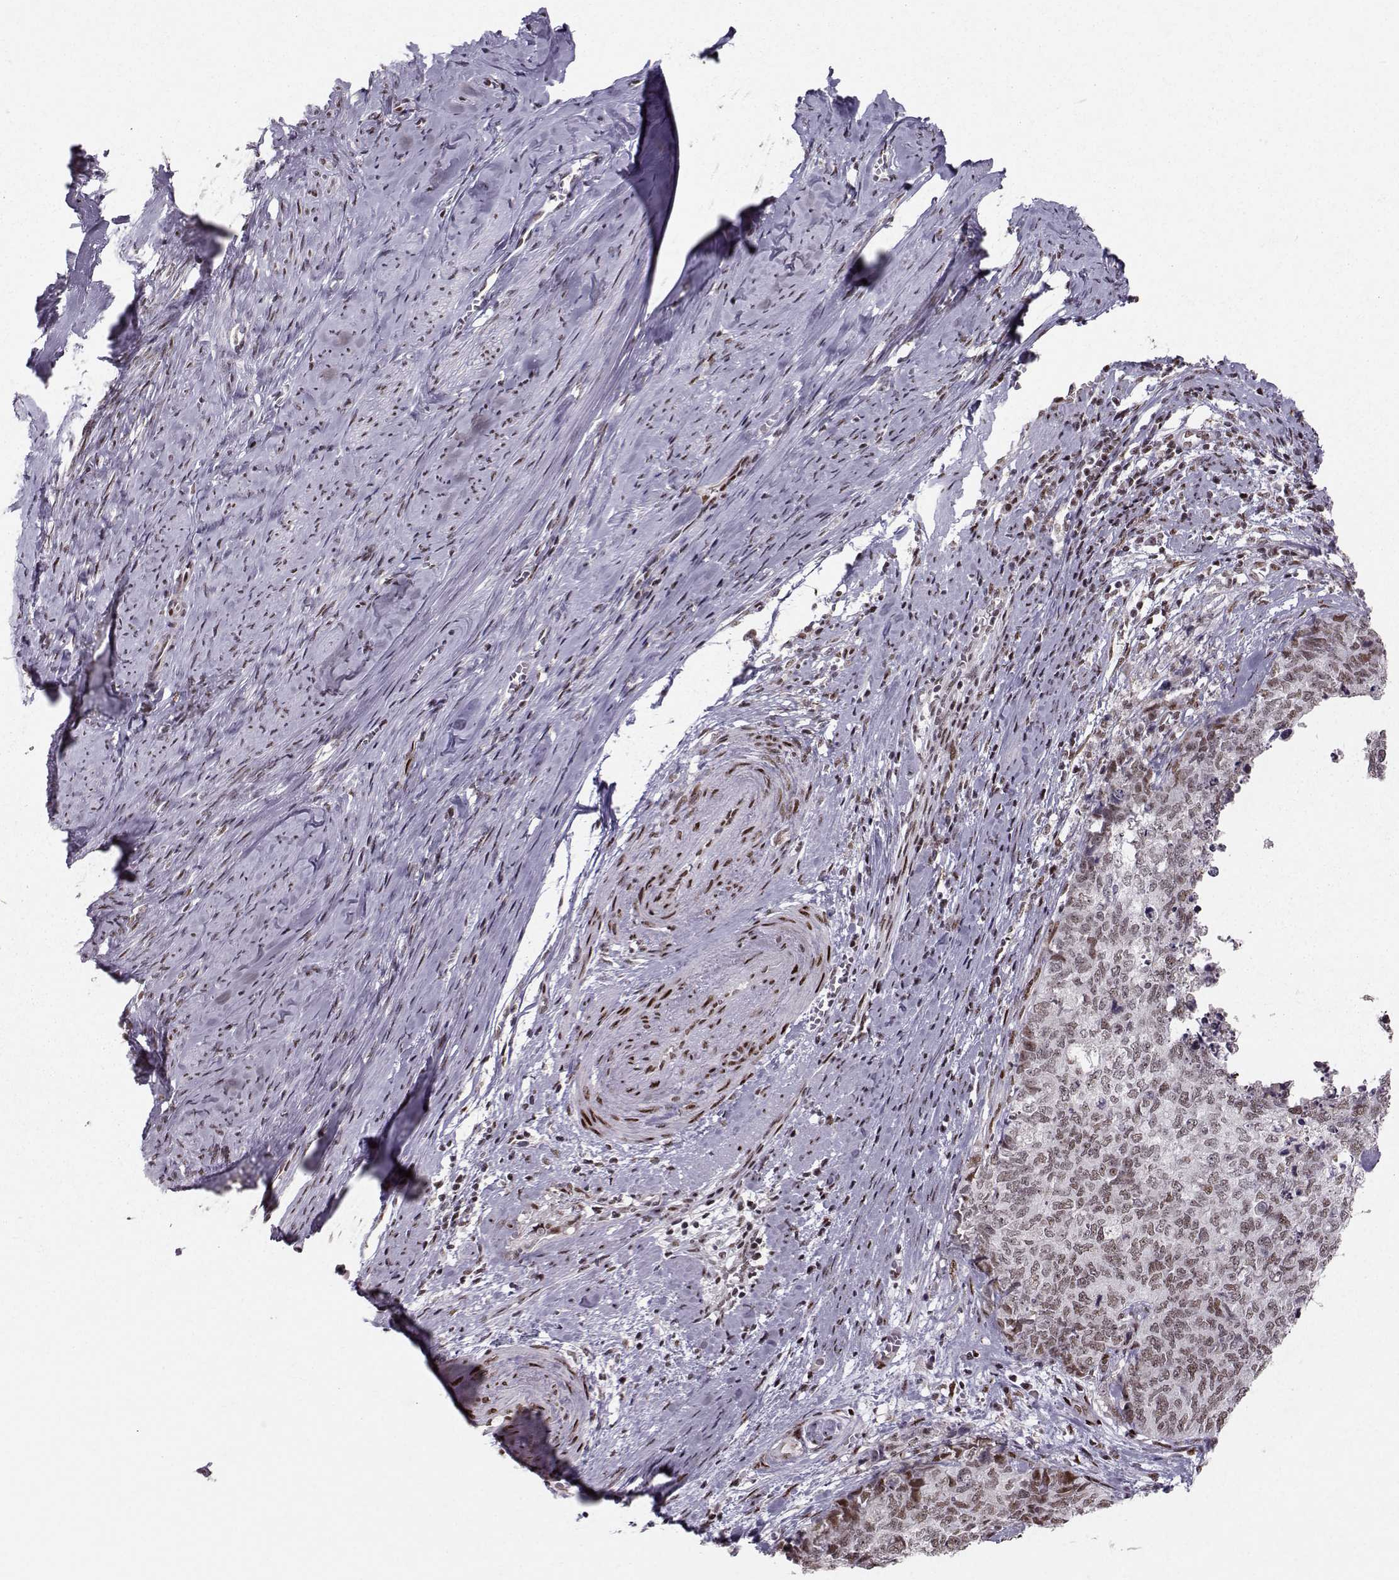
{"staining": {"intensity": "moderate", "quantity": "25%-75%", "location": "nuclear"}, "tissue": "cervical cancer", "cell_type": "Tumor cells", "image_type": "cancer", "snomed": [{"axis": "morphology", "description": "Squamous cell carcinoma, NOS"}, {"axis": "topography", "description": "Cervix"}], "caption": "High-power microscopy captured an immunohistochemistry image of cervical cancer, revealing moderate nuclear staining in approximately 25%-75% of tumor cells.", "gene": "SNAPC2", "patient": {"sex": "female", "age": 63}}